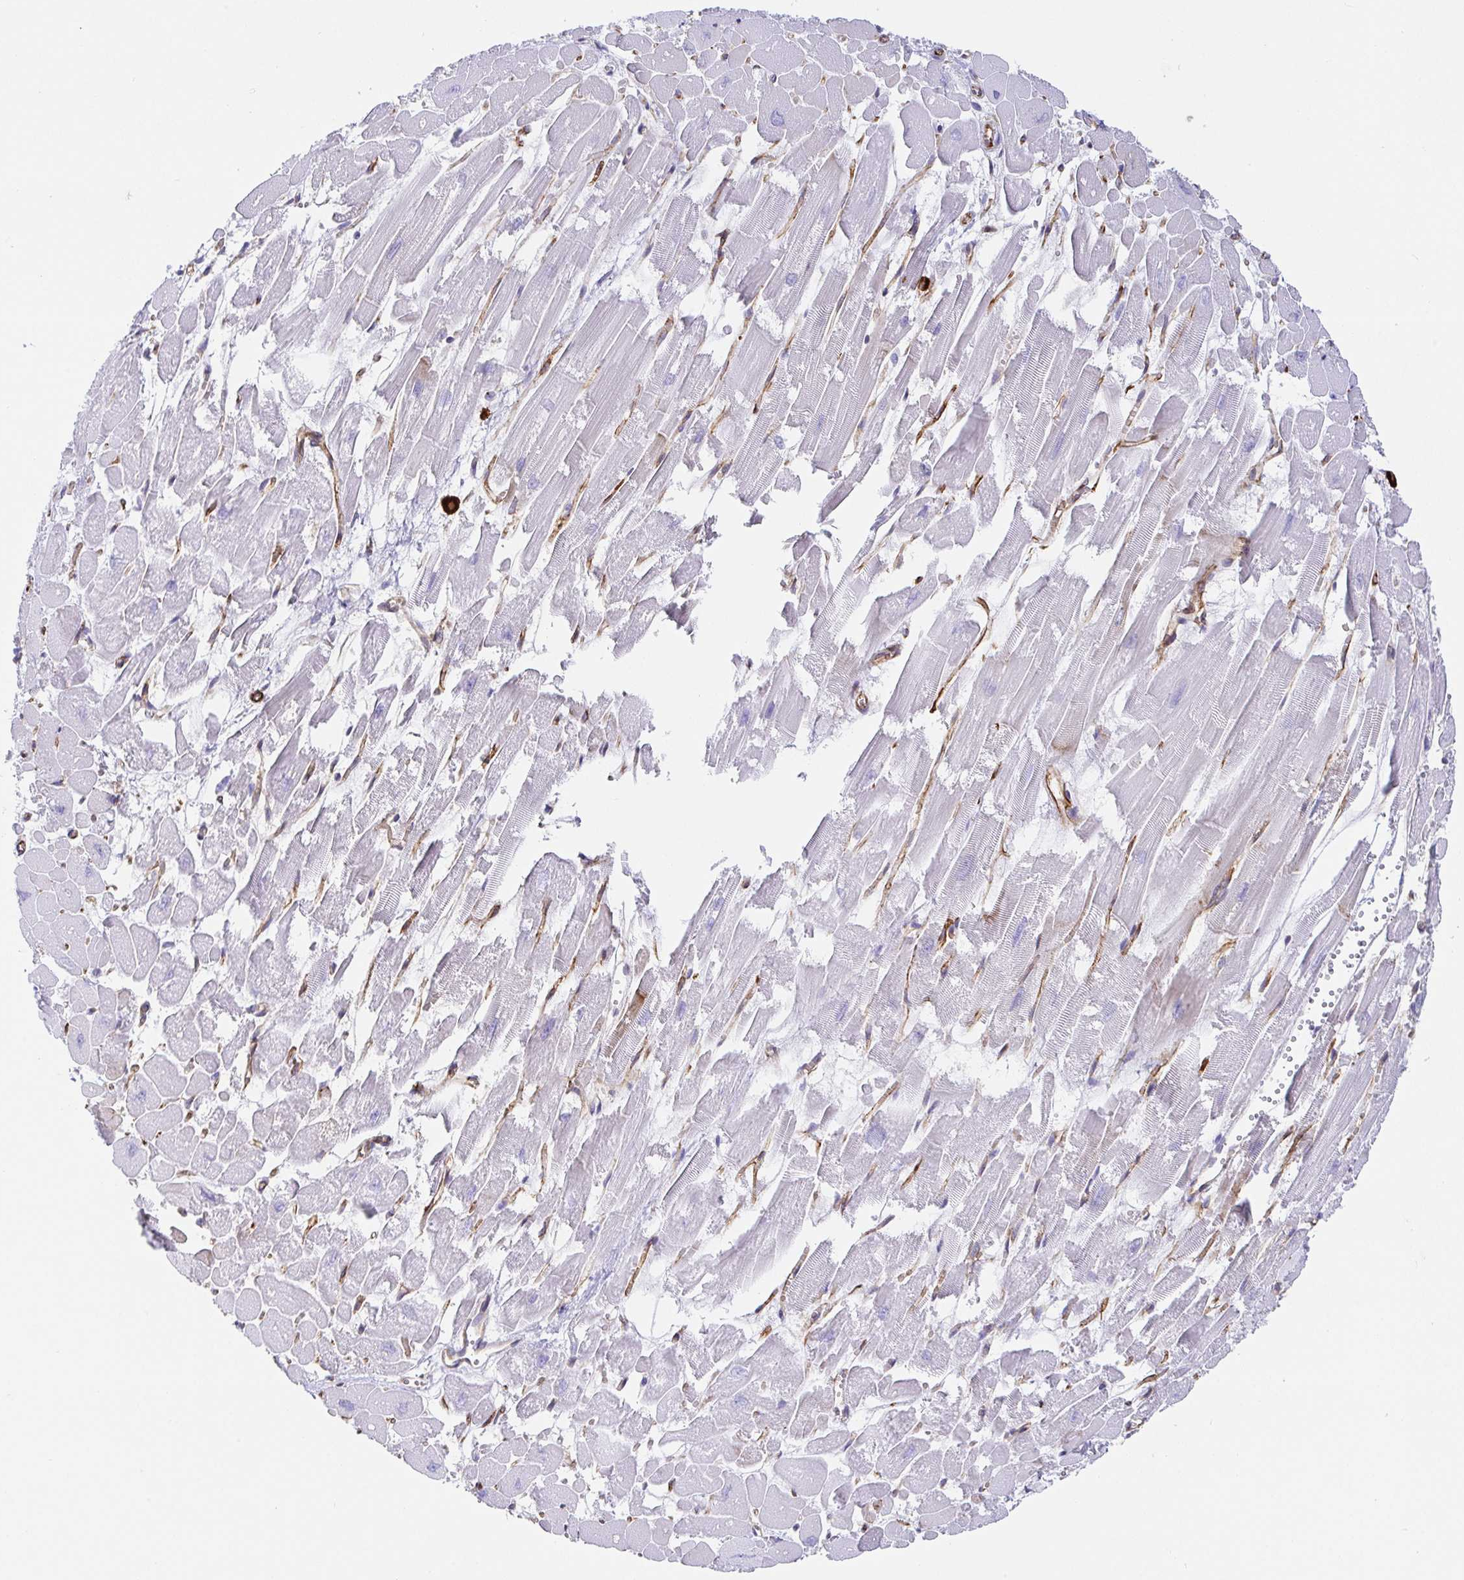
{"staining": {"intensity": "negative", "quantity": "none", "location": "none"}, "tissue": "heart muscle", "cell_type": "Cardiomyocytes", "image_type": "normal", "snomed": [{"axis": "morphology", "description": "Normal tissue, NOS"}, {"axis": "topography", "description": "Heart"}], "caption": "A micrograph of human heart muscle is negative for staining in cardiomyocytes.", "gene": "DOCK1", "patient": {"sex": "female", "age": 52}}